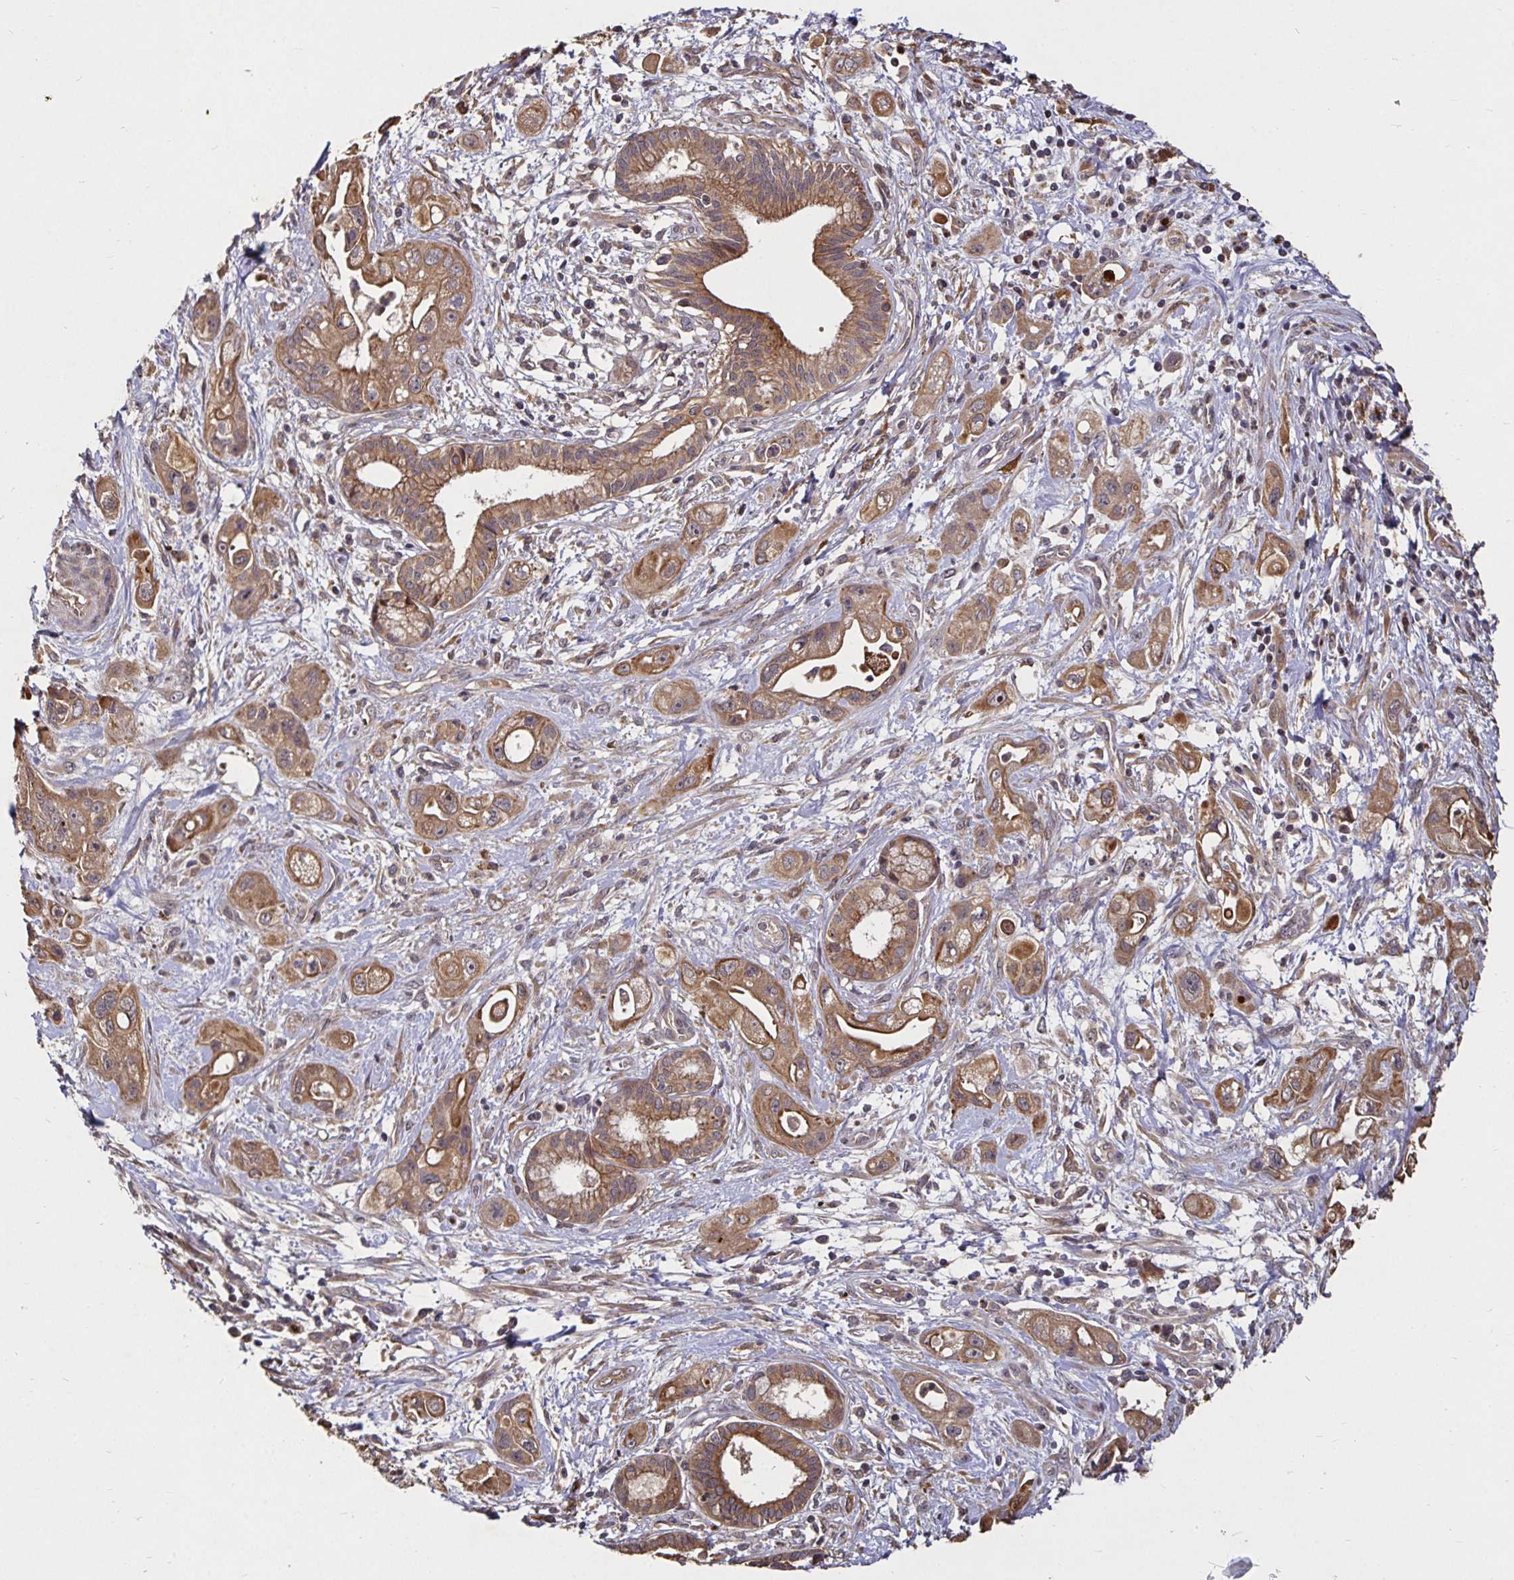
{"staining": {"intensity": "moderate", "quantity": ">75%", "location": "cytoplasmic/membranous"}, "tissue": "pancreatic cancer", "cell_type": "Tumor cells", "image_type": "cancer", "snomed": [{"axis": "morphology", "description": "Adenocarcinoma, NOS"}, {"axis": "topography", "description": "Pancreas"}], "caption": "A medium amount of moderate cytoplasmic/membranous expression is present in approximately >75% of tumor cells in pancreatic cancer (adenocarcinoma) tissue.", "gene": "SMYD3", "patient": {"sex": "female", "age": 66}}